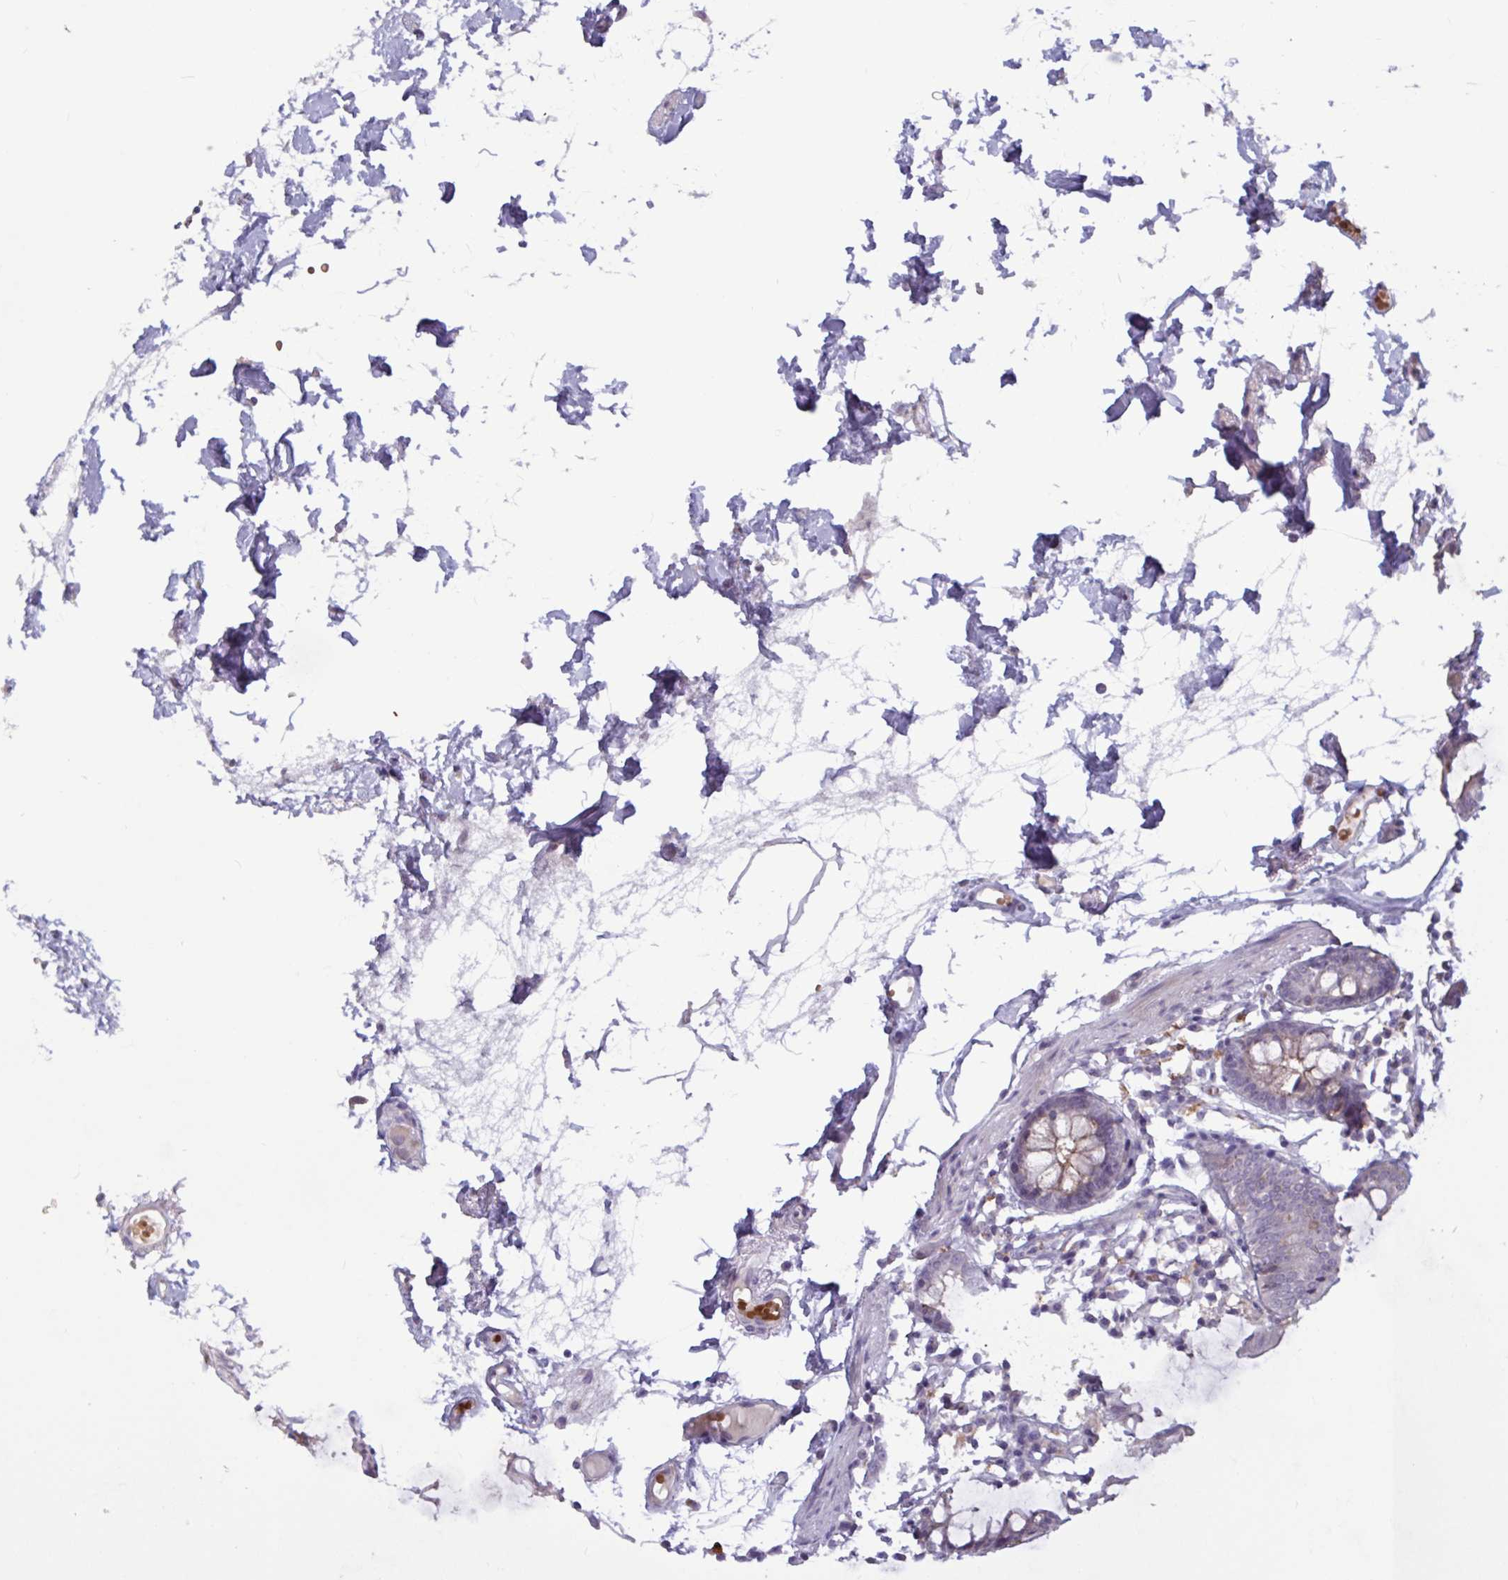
{"staining": {"intensity": "negative", "quantity": "none", "location": "none"}, "tissue": "colon", "cell_type": "Endothelial cells", "image_type": "normal", "snomed": [{"axis": "morphology", "description": "Normal tissue, NOS"}, {"axis": "topography", "description": "Colon"}], "caption": "Endothelial cells show no significant expression in normal colon. The staining is performed using DAB brown chromogen with nuclei counter-stained in using hematoxylin.", "gene": "ENSG00000281613", "patient": {"sex": "female", "age": 84}}